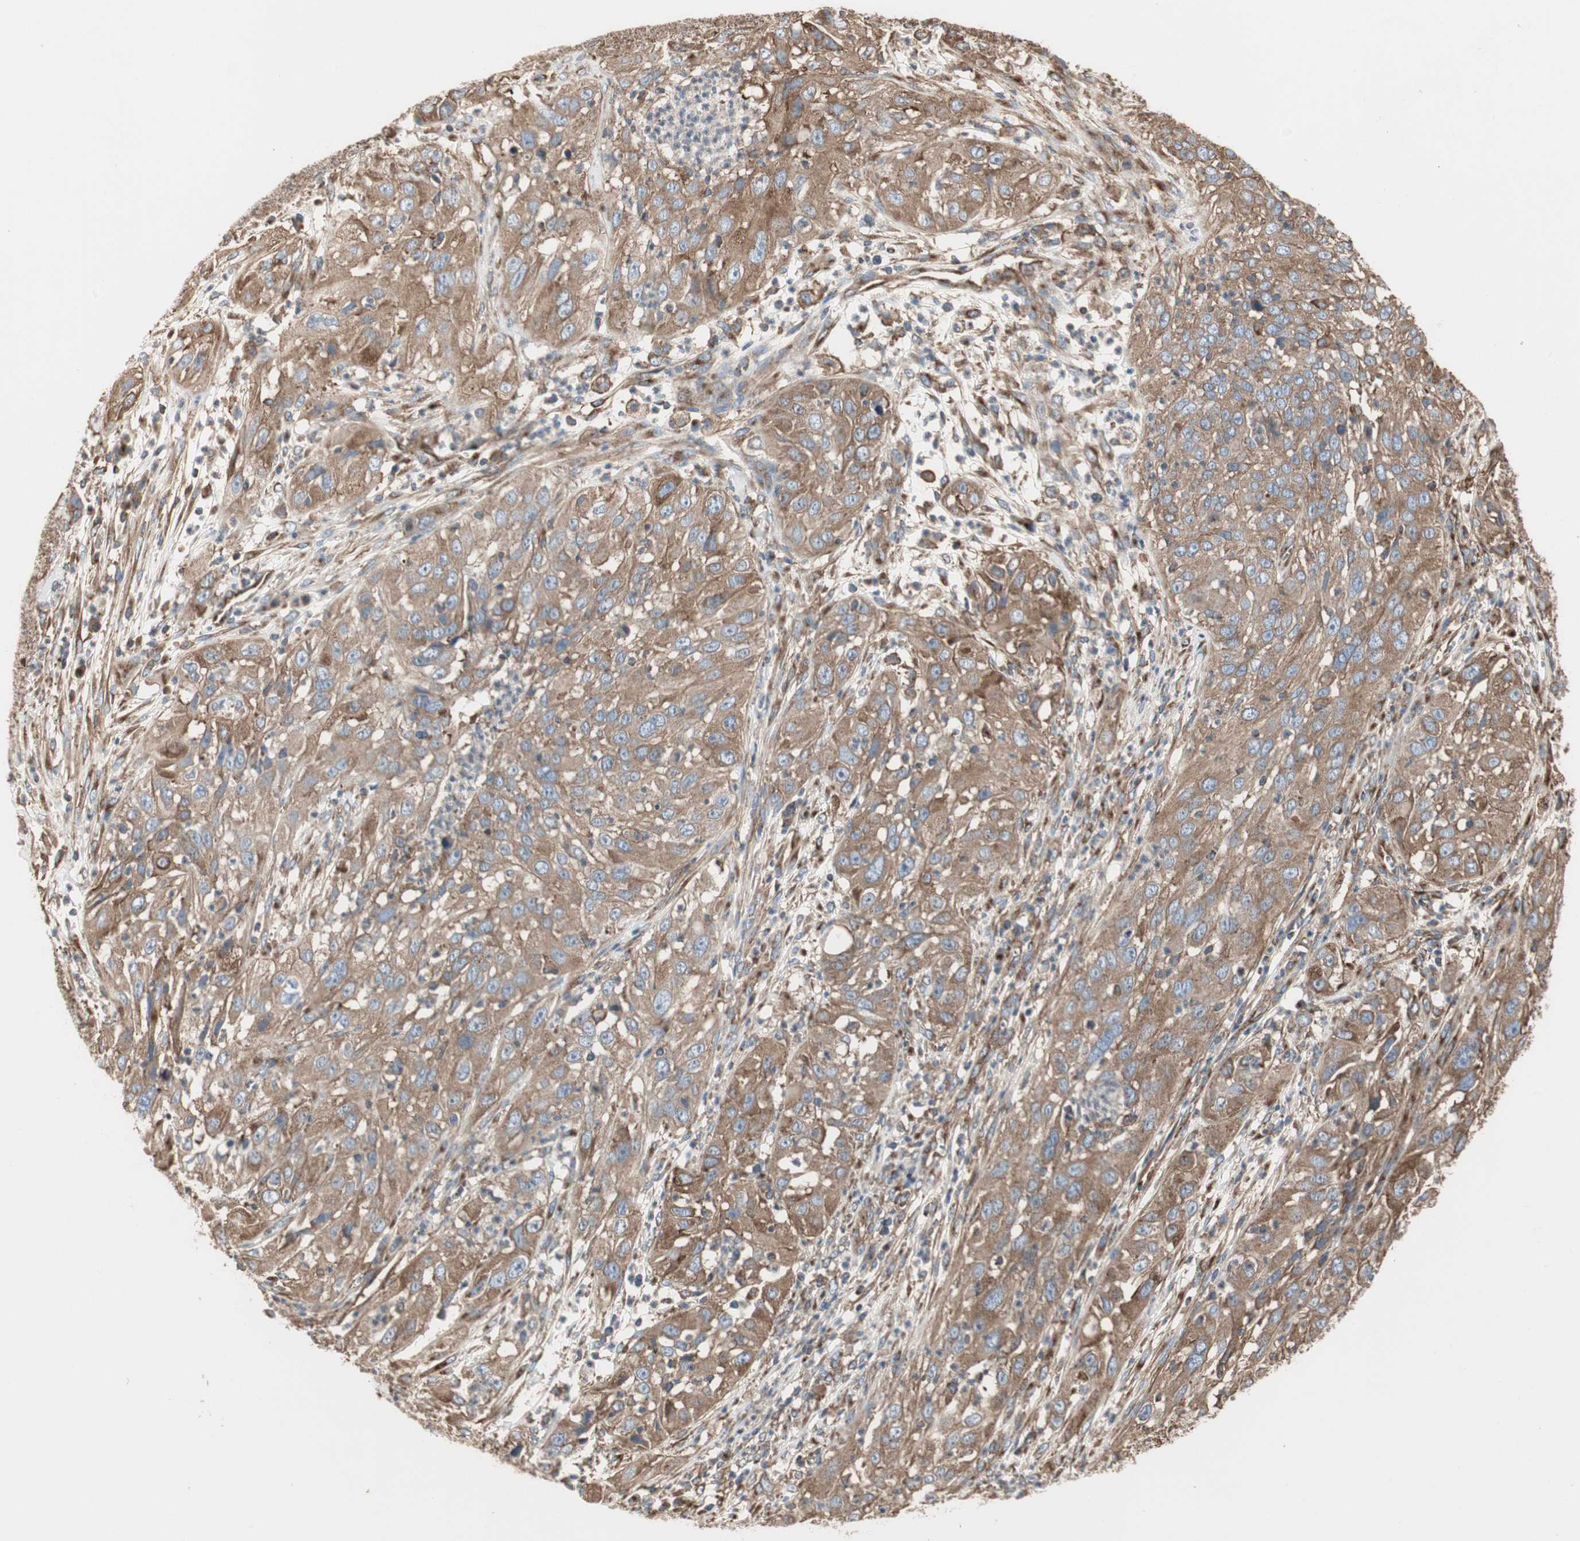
{"staining": {"intensity": "moderate", "quantity": ">75%", "location": "cytoplasmic/membranous"}, "tissue": "cervical cancer", "cell_type": "Tumor cells", "image_type": "cancer", "snomed": [{"axis": "morphology", "description": "Squamous cell carcinoma, NOS"}, {"axis": "topography", "description": "Cervix"}], "caption": "Immunohistochemistry (IHC) of human cervical cancer displays medium levels of moderate cytoplasmic/membranous expression in about >75% of tumor cells.", "gene": "H6PD", "patient": {"sex": "female", "age": 32}}